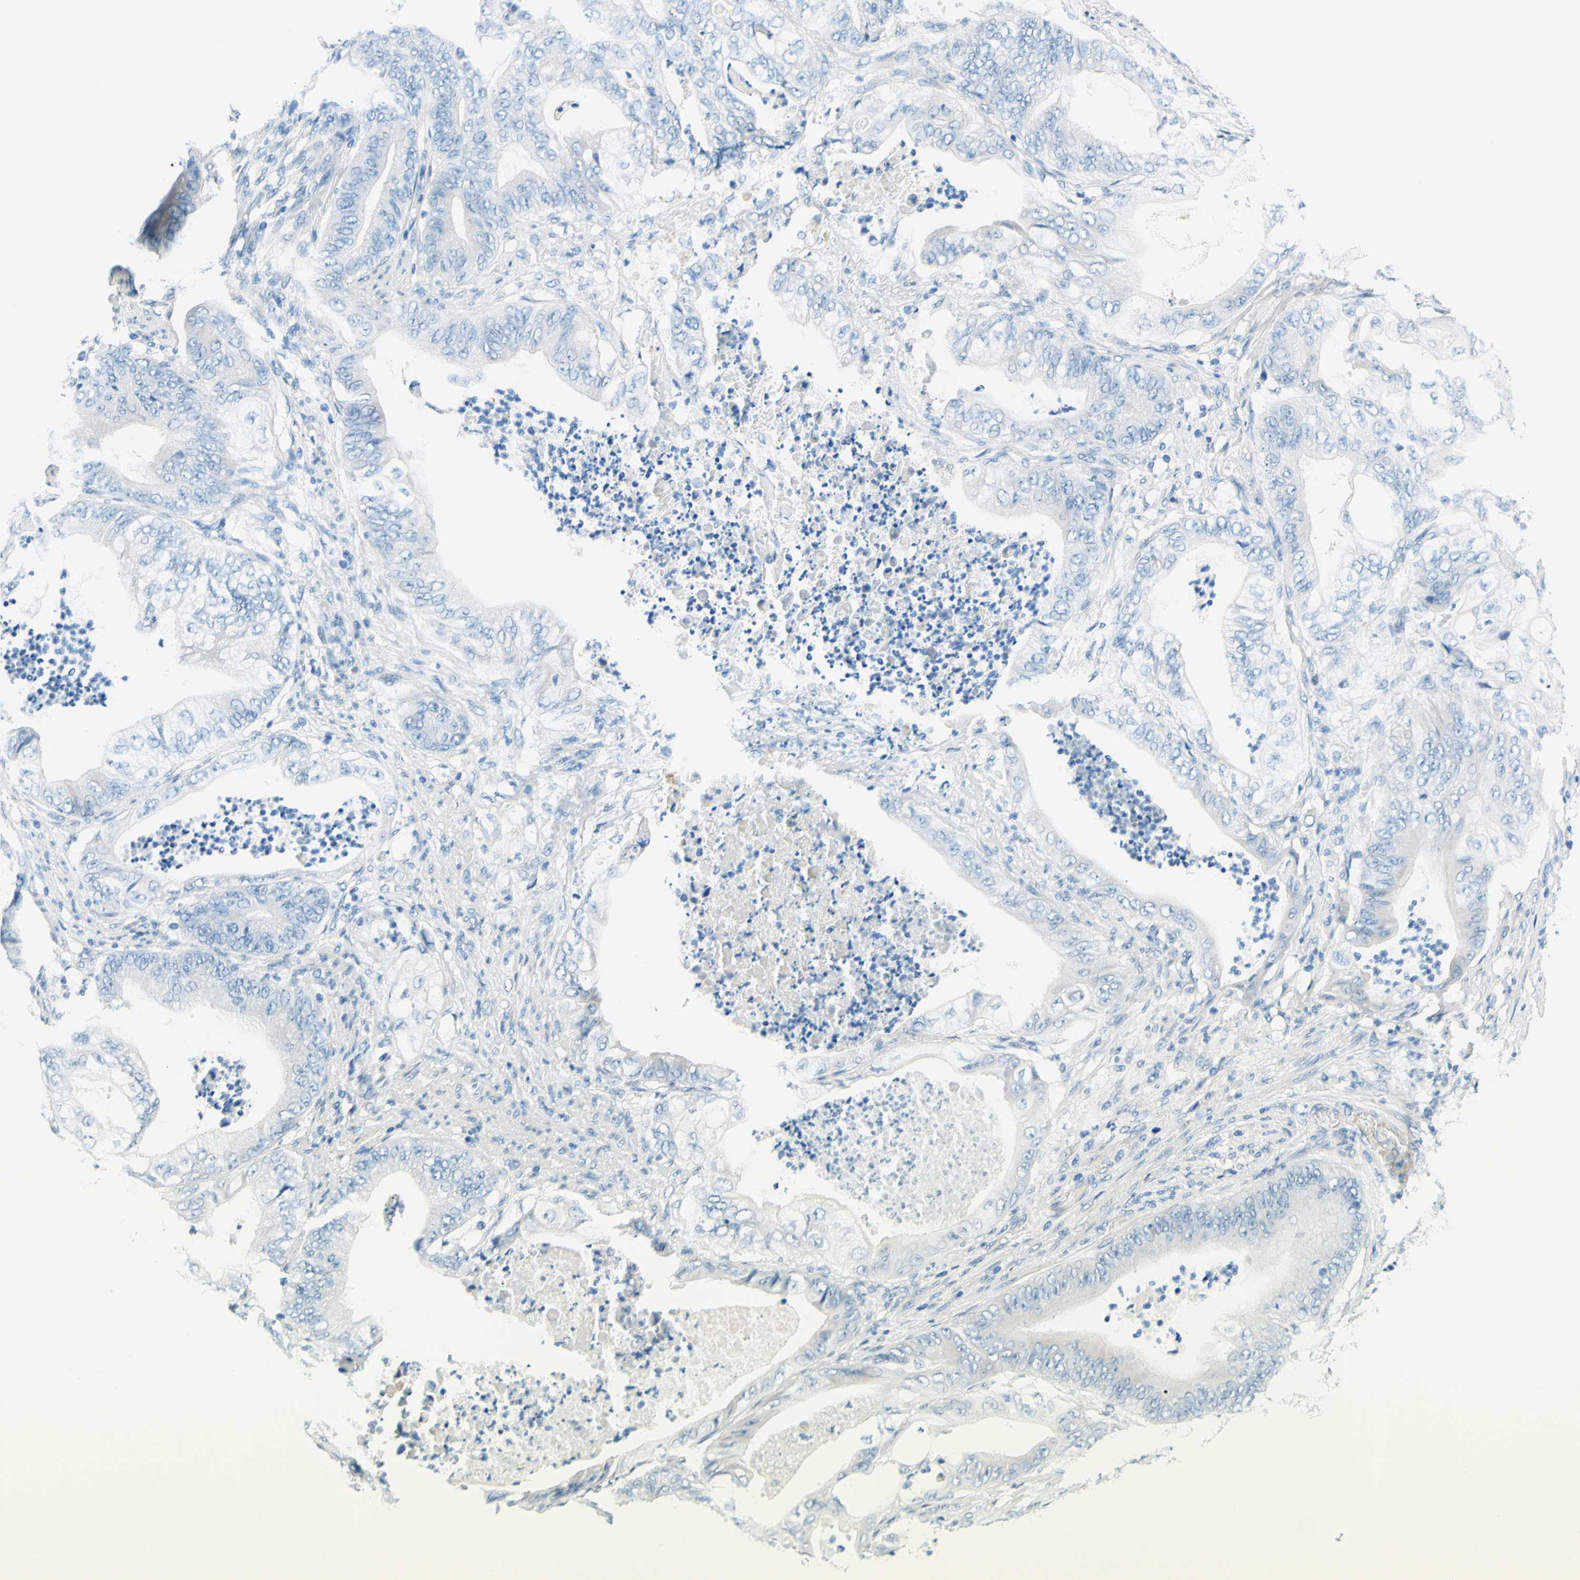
{"staining": {"intensity": "negative", "quantity": "none", "location": "none"}, "tissue": "stomach cancer", "cell_type": "Tumor cells", "image_type": "cancer", "snomed": [{"axis": "morphology", "description": "Adenocarcinoma, NOS"}, {"axis": "topography", "description": "Stomach"}], "caption": "Tumor cells are negative for protein expression in human stomach adenocarcinoma.", "gene": "PASD1", "patient": {"sex": "female", "age": 73}}